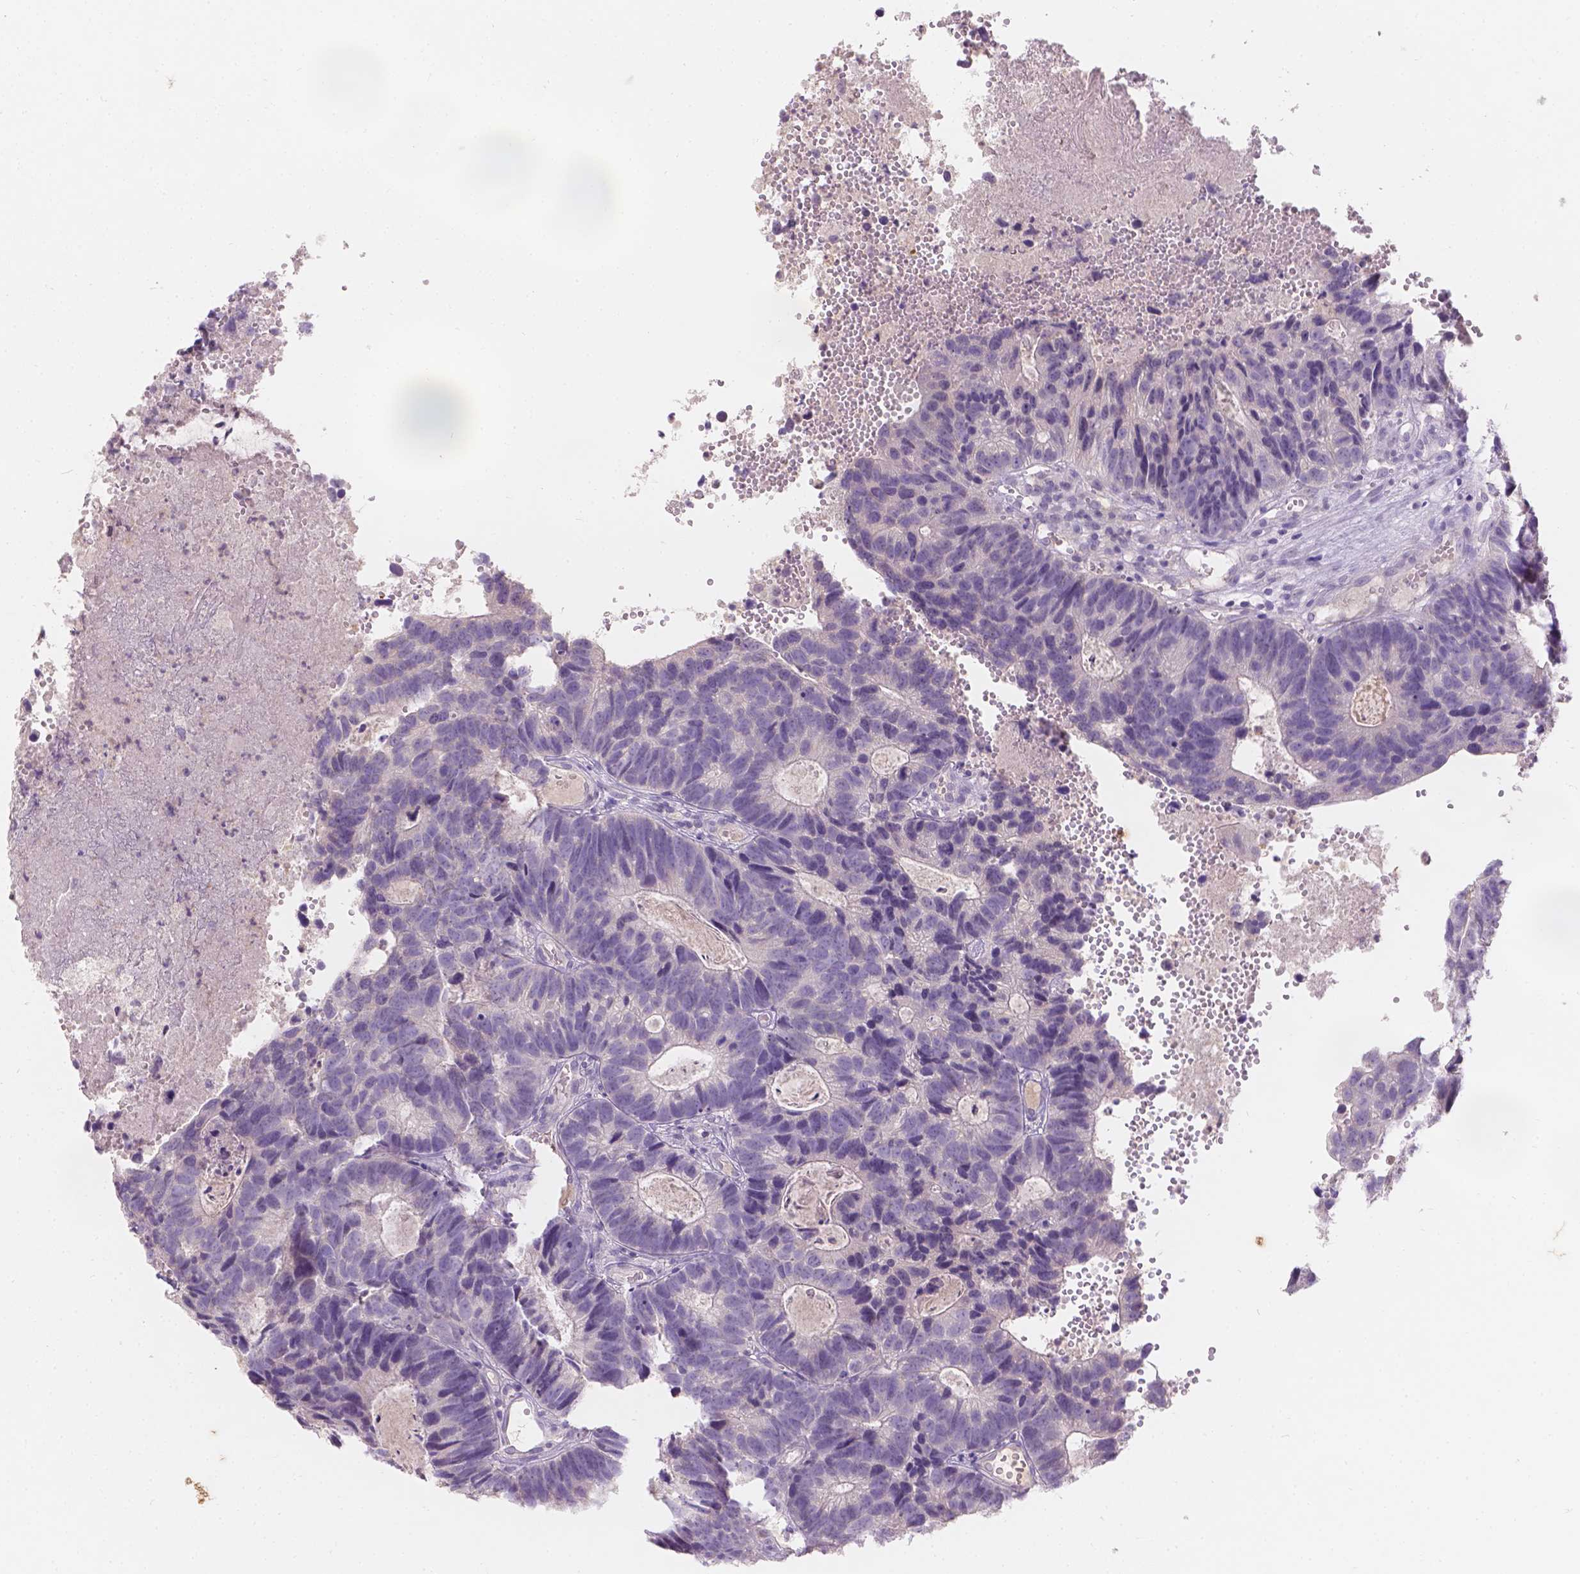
{"staining": {"intensity": "negative", "quantity": "none", "location": "none"}, "tissue": "head and neck cancer", "cell_type": "Tumor cells", "image_type": "cancer", "snomed": [{"axis": "morphology", "description": "Adenocarcinoma, NOS"}, {"axis": "topography", "description": "Head-Neck"}], "caption": "Immunohistochemistry image of neoplastic tissue: human adenocarcinoma (head and neck) stained with DAB (3,3'-diaminobenzidine) exhibits no significant protein expression in tumor cells. Nuclei are stained in blue.", "gene": "DCAF4L1", "patient": {"sex": "male", "age": 62}}